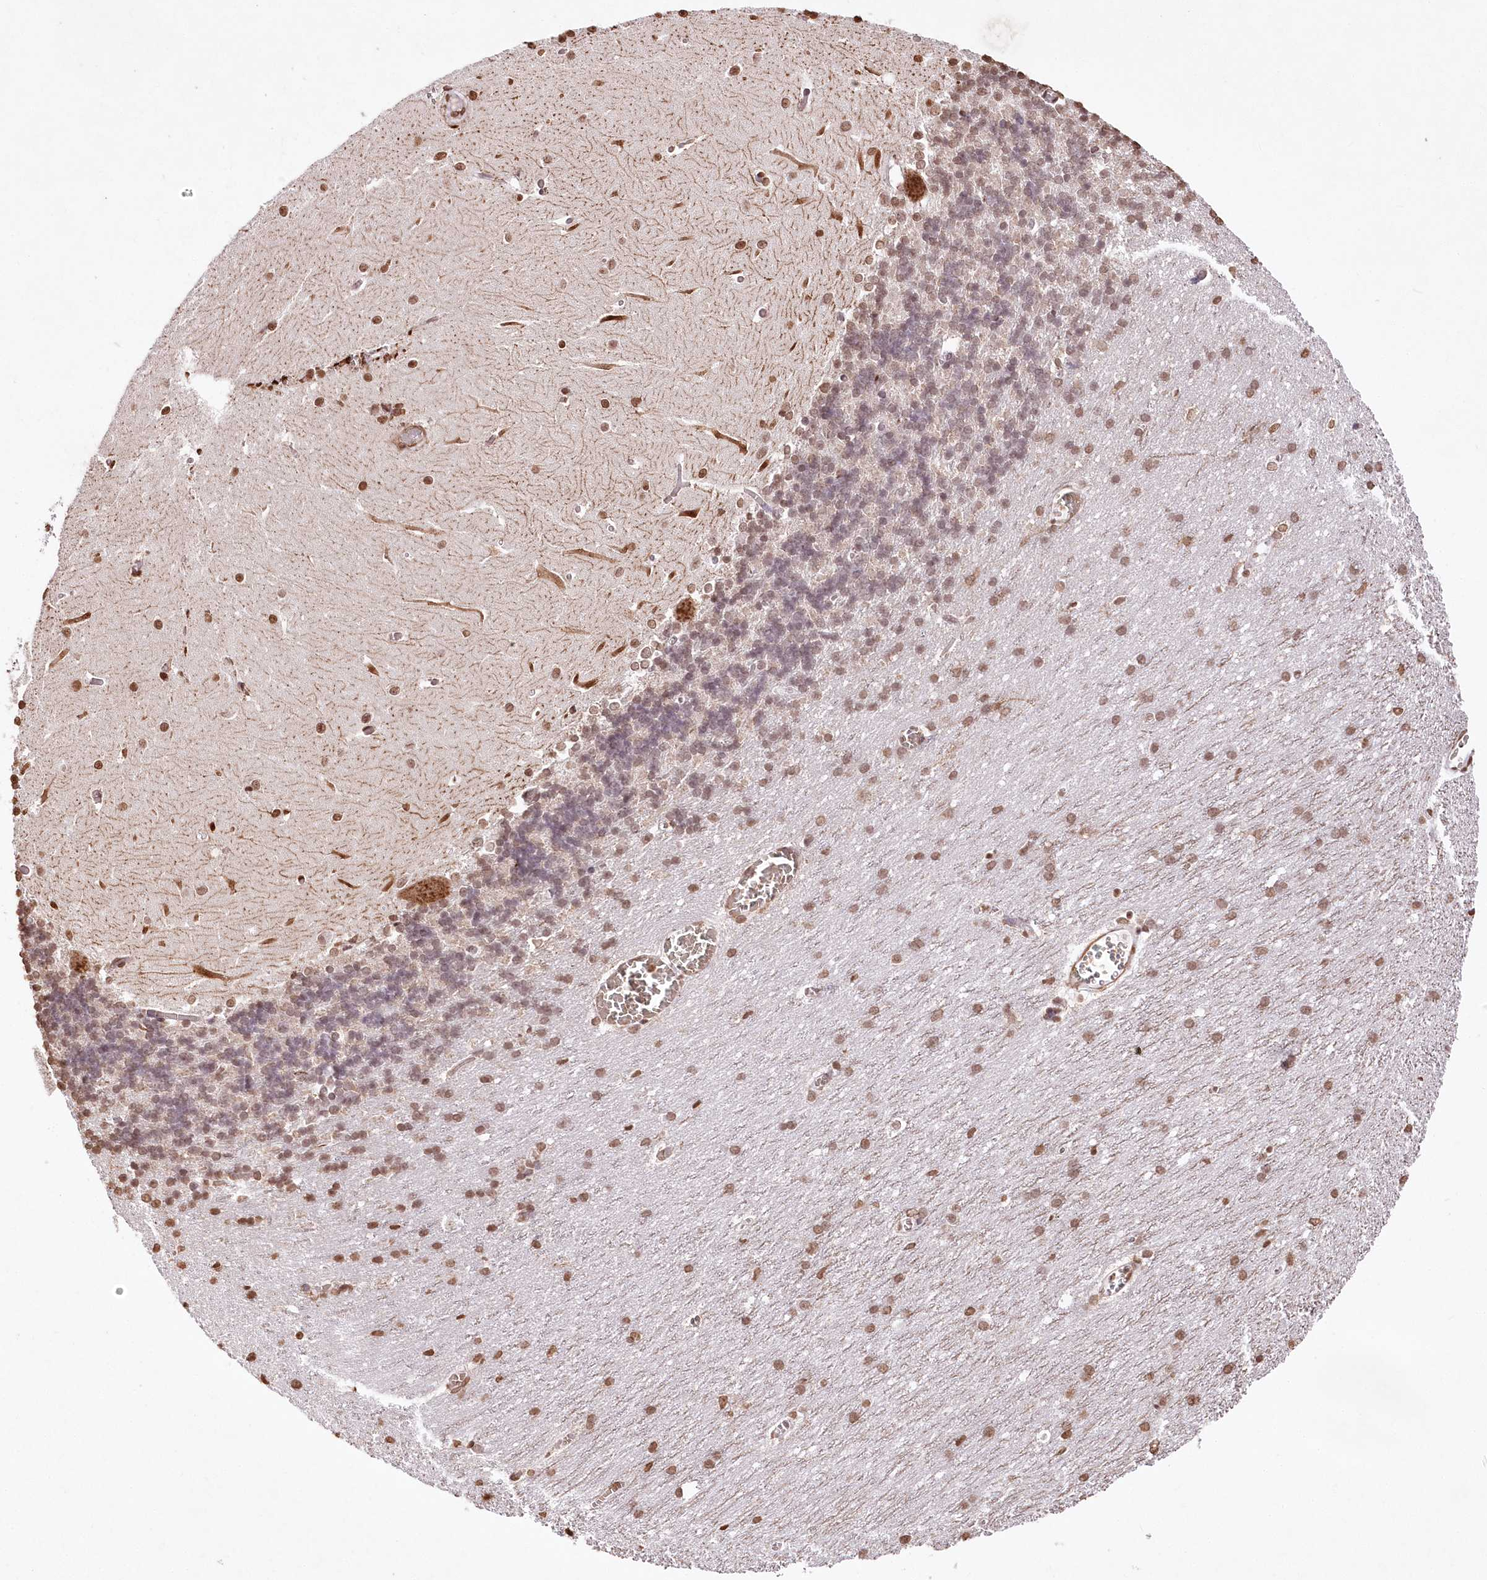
{"staining": {"intensity": "moderate", "quantity": "<25%", "location": "nuclear"}, "tissue": "cerebellum", "cell_type": "Cells in granular layer", "image_type": "normal", "snomed": [{"axis": "morphology", "description": "Normal tissue, NOS"}, {"axis": "topography", "description": "Cerebellum"}], "caption": "Immunohistochemical staining of unremarkable human cerebellum displays low levels of moderate nuclear staining in about <25% of cells in granular layer.", "gene": "ENSG00000275740", "patient": {"sex": "male", "age": 37}}